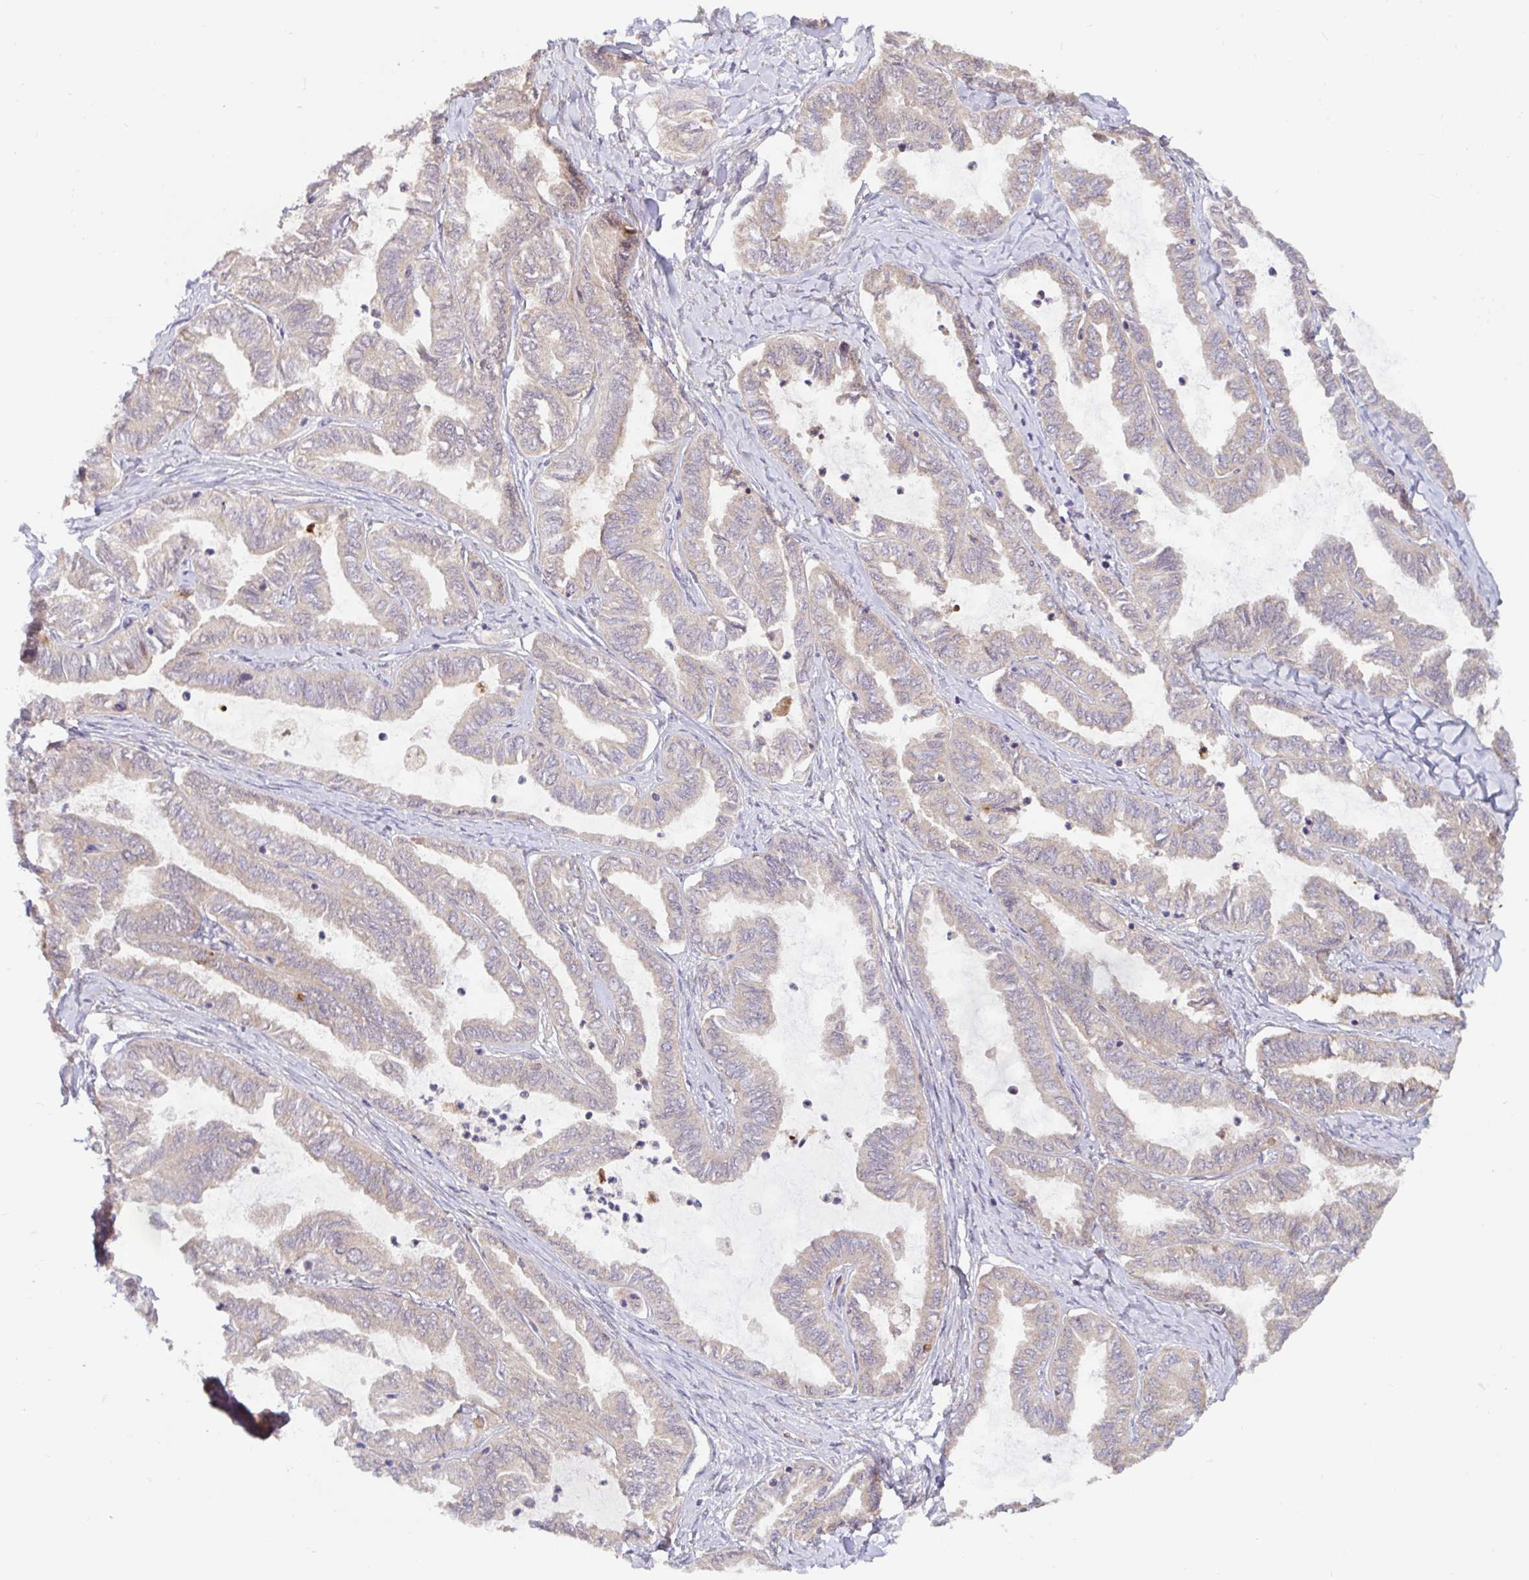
{"staining": {"intensity": "weak", "quantity": "25%-75%", "location": "cytoplasmic/membranous"}, "tissue": "ovarian cancer", "cell_type": "Tumor cells", "image_type": "cancer", "snomed": [{"axis": "morphology", "description": "Carcinoma, endometroid"}, {"axis": "topography", "description": "Ovary"}], "caption": "This histopathology image reveals immunohistochemistry (IHC) staining of human ovarian endometroid carcinoma, with low weak cytoplasmic/membranous positivity in about 25%-75% of tumor cells.", "gene": "LARP1", "patient": {"sex": "female", "age": 70}}